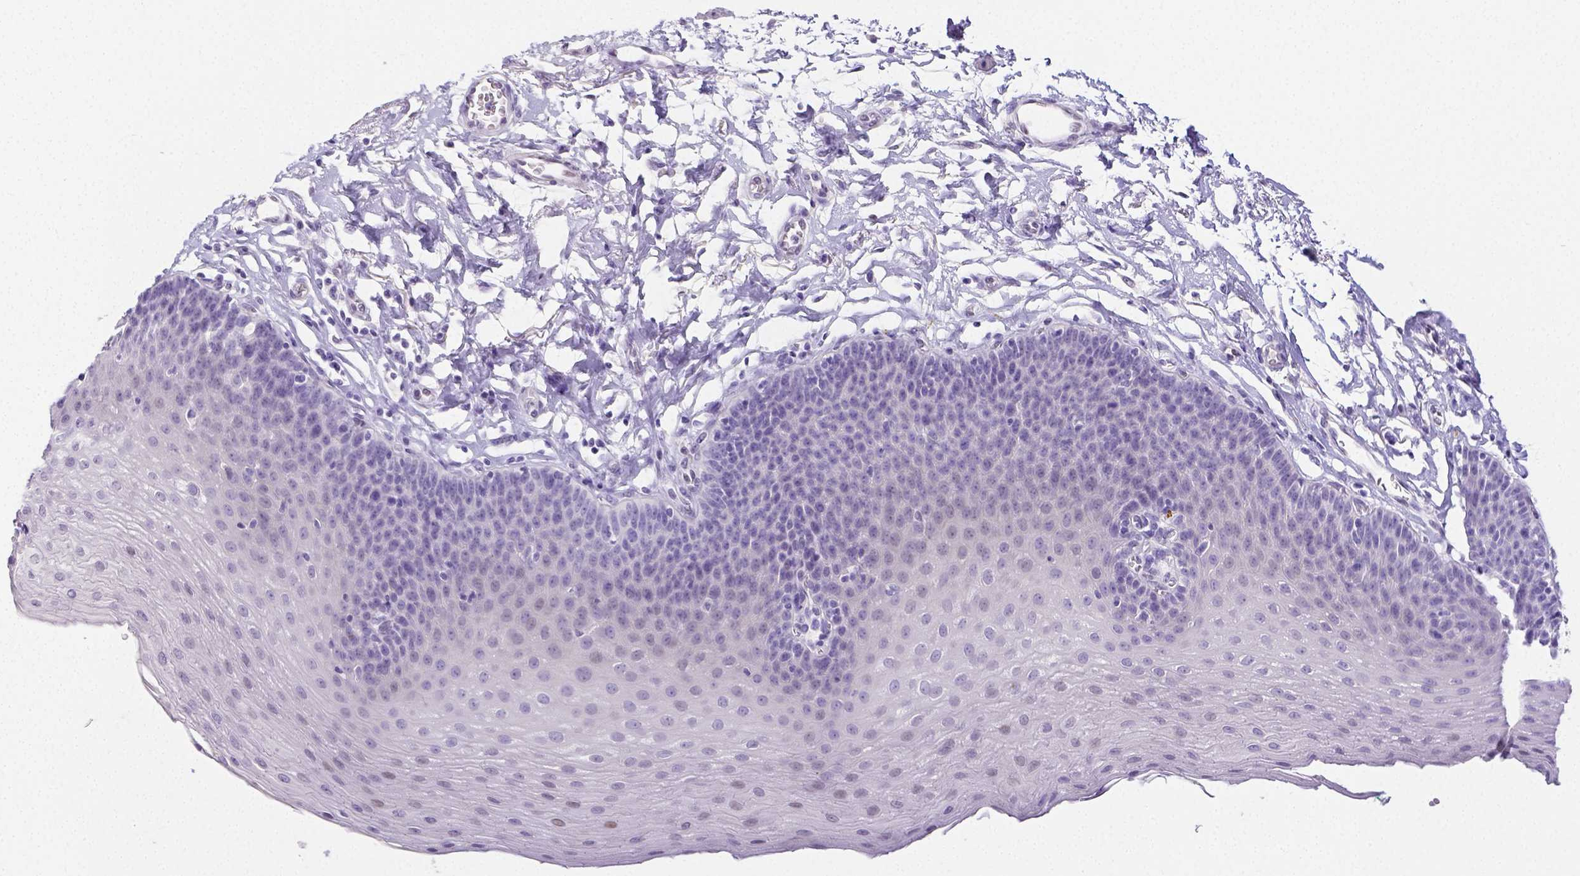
{"staining": {"intensity": "negative", "quantity": "none", "location": "none"}, "tissue": "esophagus", "cell_type": "Squamous epithelial cells", "image_type": "normal", "snomed": [{"axis": "morphology", "description": "Normal tissue, NOS"}, {"axis": "topography", "description": "Esophagus"}], "caption": "DAB (3,3'-diaminobenzidine) immunohistochemical staining of unremarkable esophagus exhibits no significant staining in squamous epithelial cells. (Immunohistochemistry (ihc), brightfield microscopy, high magnification).", "gene": "ARHGAP36", "patient": {"sex": "female", "age": 81}}